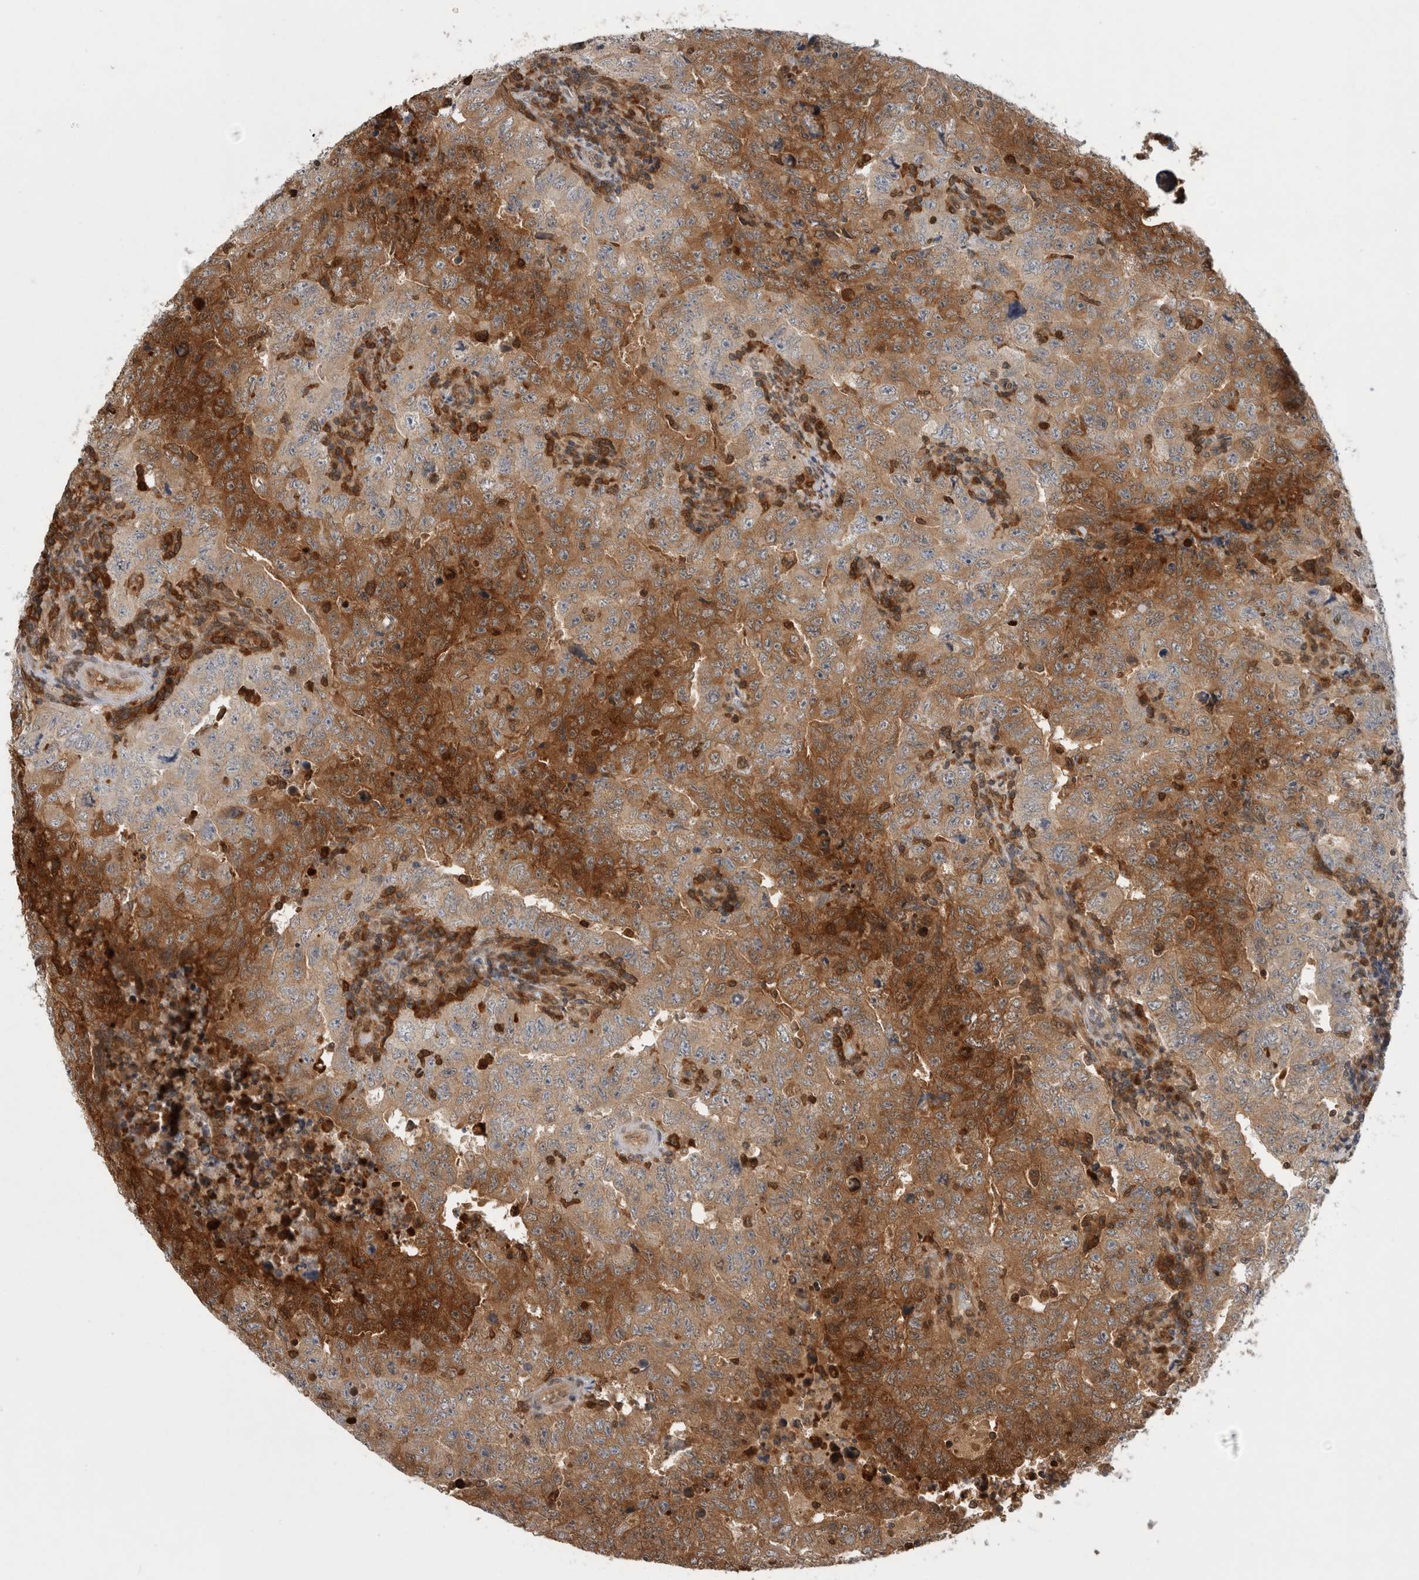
{"staining": {"intensity": "strong", "quantity": "25%-75%", "location": "cytoplasmic/membranous"}, "tissue": "testis cancer", "cell_type": "Tumor cells", "image_type": "cancer", "snomed": [{"axis": "morphology", "description": "Carcinoma, Embryonal, NOS"}, {"axis": "topography", "description": "Testis"}], "caption": "A brown stain highlights strong cytoplasmic/membranous expression of a protein in human testis embryonal carcinoma tumor cells.", "gene": "ASTN2", "patient": {"sex": "male", "age": 26}}